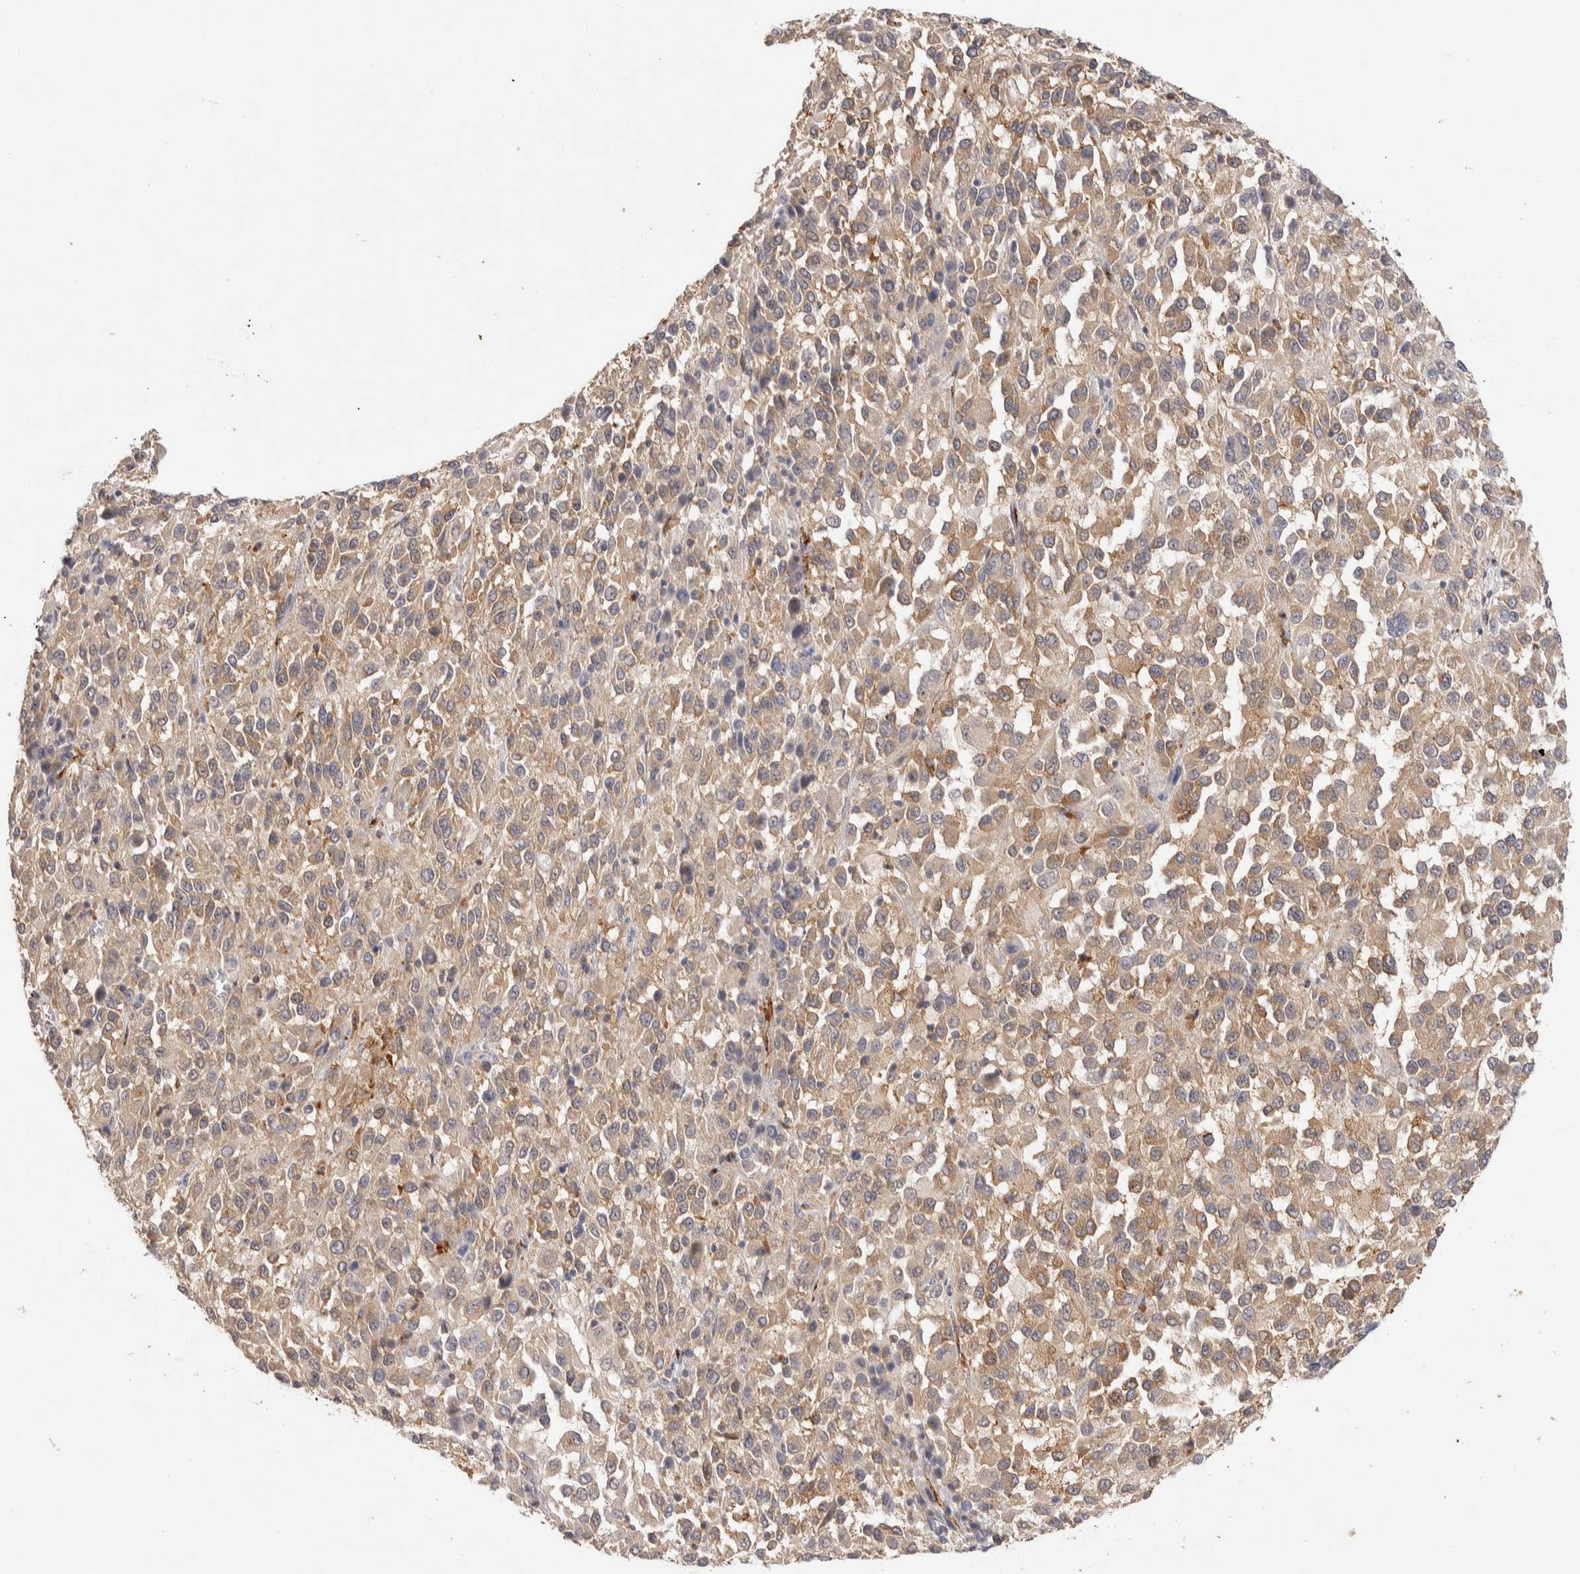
{"staining": {"intensity": "moderate", "quantity": ">75%", "location": "cytoplasmic/membranous"}, "tissue": "melanoma", "cell_type": "Tumor cells", "image_type": "cancer", "snomed": [{"axis": "morphology", "description": "Malignant melanoma, Metastatic site"}, {"axis": "topography", "description": "Lung"}], "caption": "This is a photomicrograph of IHC staining of melanoma, which shows moderate positivity in the cytoplasmic/membranous of tumor cells.", "gene": "NSMAF", "patient": {"sex": "male", "age": 64}}